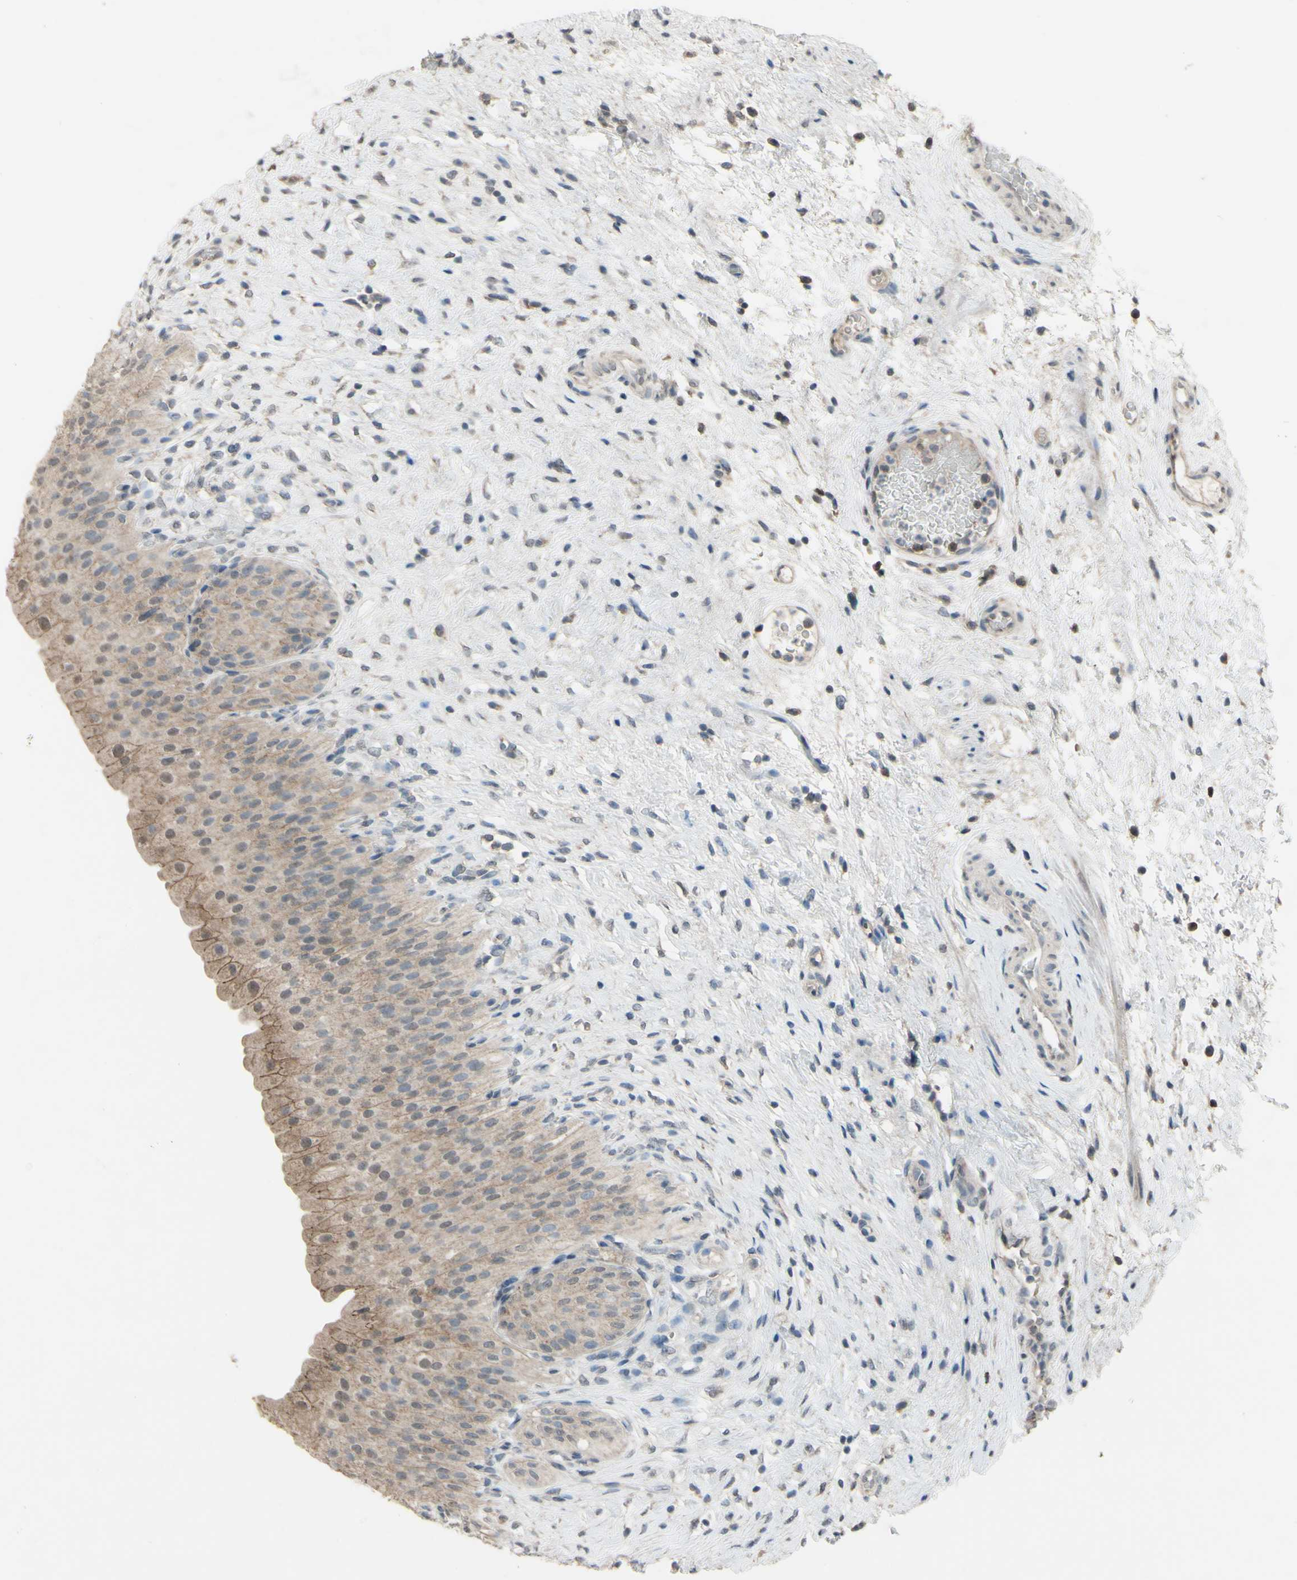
{"staining": {"intensity": "moderate", "quantity": ">75%", "location": "cytoplasmic/membranous"}, "tissue": "urinary bladder", "cell_type": "Urothelial cells", "image_type": "normal", "snomed": [{"axis": "morphology", "description": "Normal tissue, NOS"}, {"axis": "morphology", "description": "Urothelial carcinoma, High grade"}, {"axis": "topography", "description": "Urinary bladder"}], "caption": "Normal urinary bladder was stained to show a protein in brown. There is medium levels of moderate cytoplasmic/membranous positivity in approximately >75% of urothelial cells. The protein of interest is stained brown, and the nuclei are stained in blue (DAB IHC with brightfield microscopy, high magnification).", "gene": "CDCP1", "patient": {"sex": "male", "age": 46}}